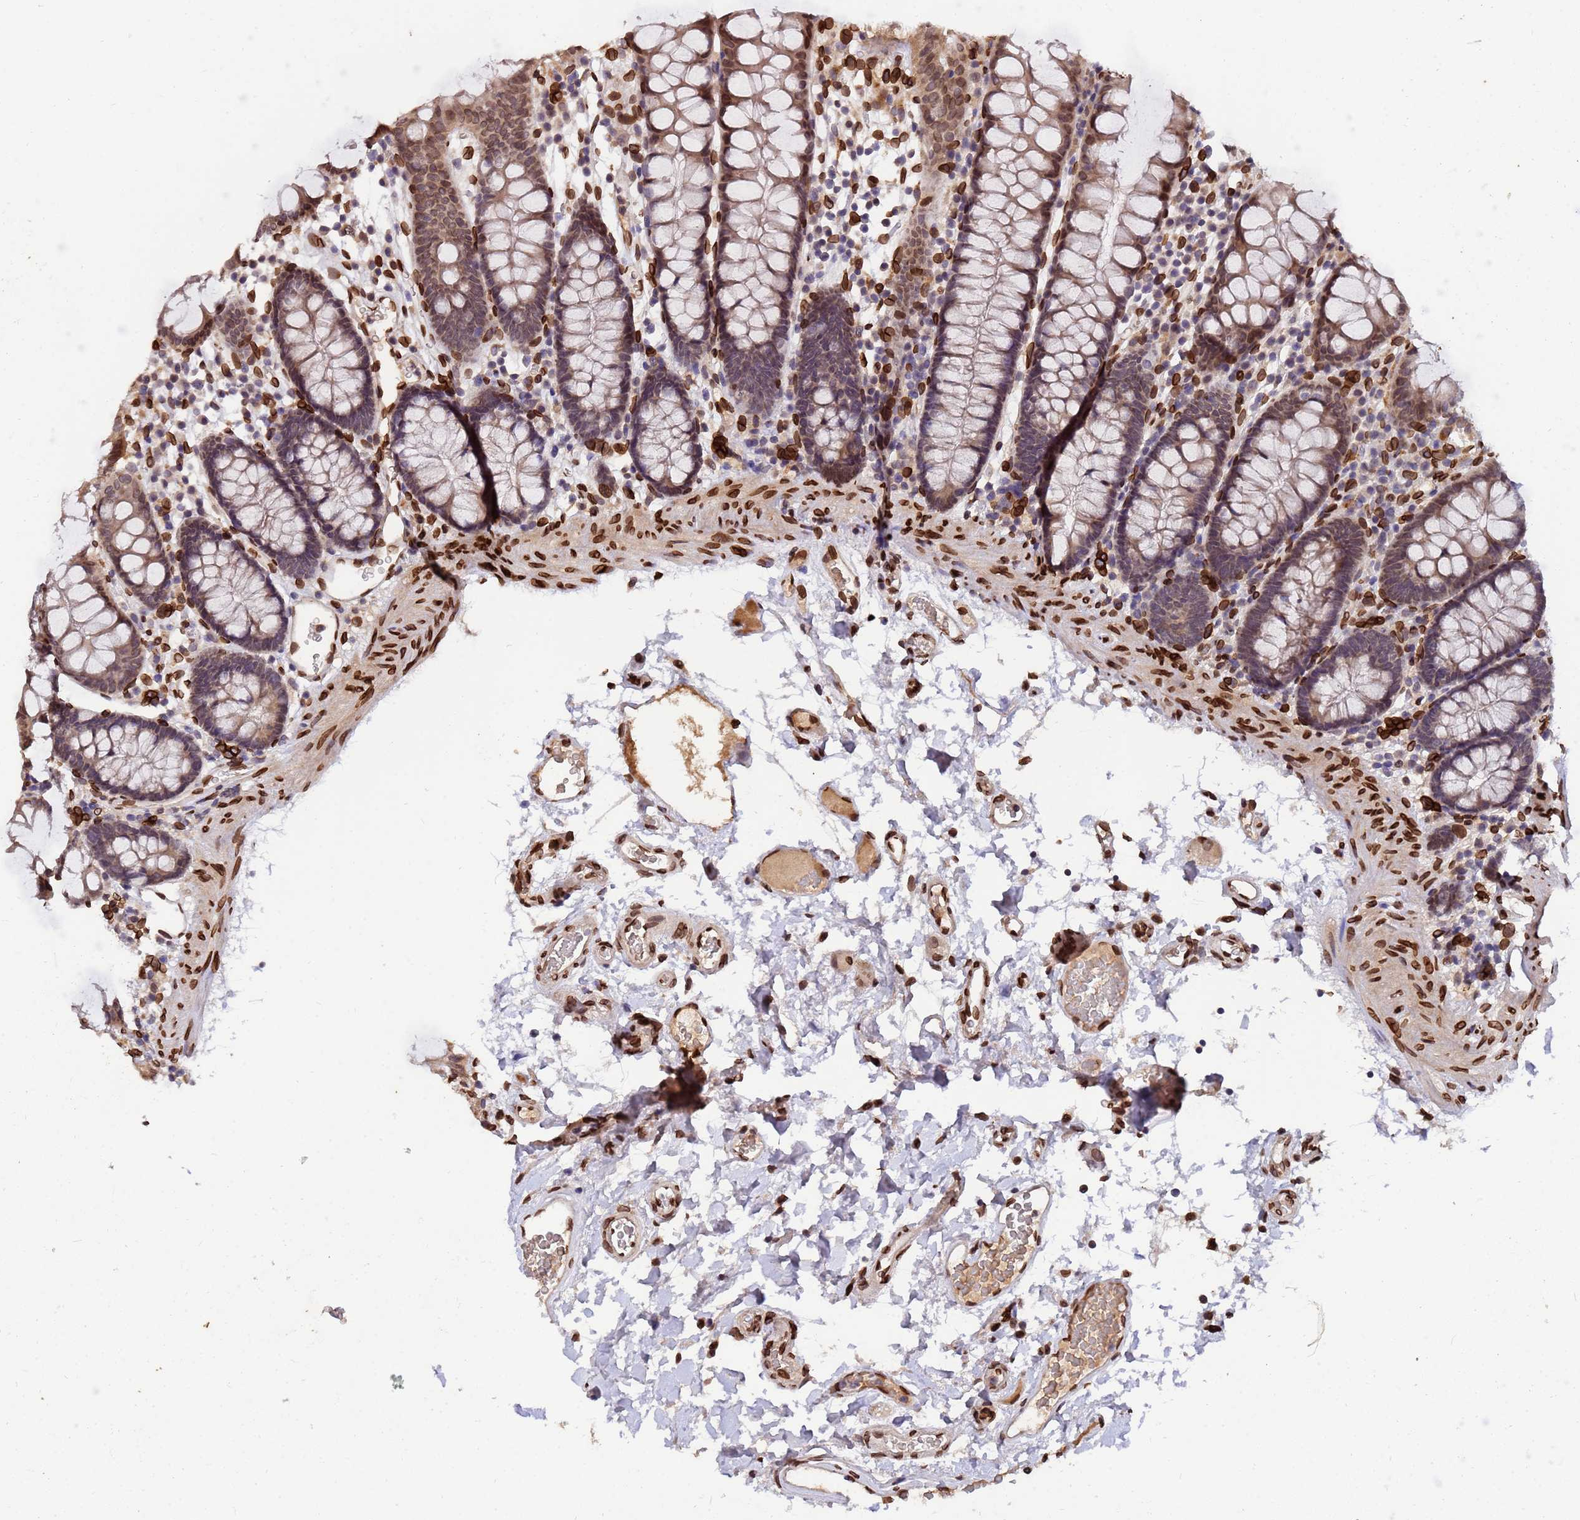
{"staining": {"intensity": "moderate", "quantity": ">75%", "location": "nuclear"}, "tissue": "colon", "cell_type": "Endothelial cells", "image_type": "normal", "snomed": [{"axis": "morphology", "description": "Normal tissue, NOS"}, {"axis": "topography", "description": "Colon"}], "caption": "IHC of unremarkable colon shows medium levels of moderate nuclear expression in about >75% of endothelial cells. (brown staining indicates protein expression, while blue staining denotes nuclei).", "gene": "GPR135", "patient": {"sex": "male", "age": 75}}